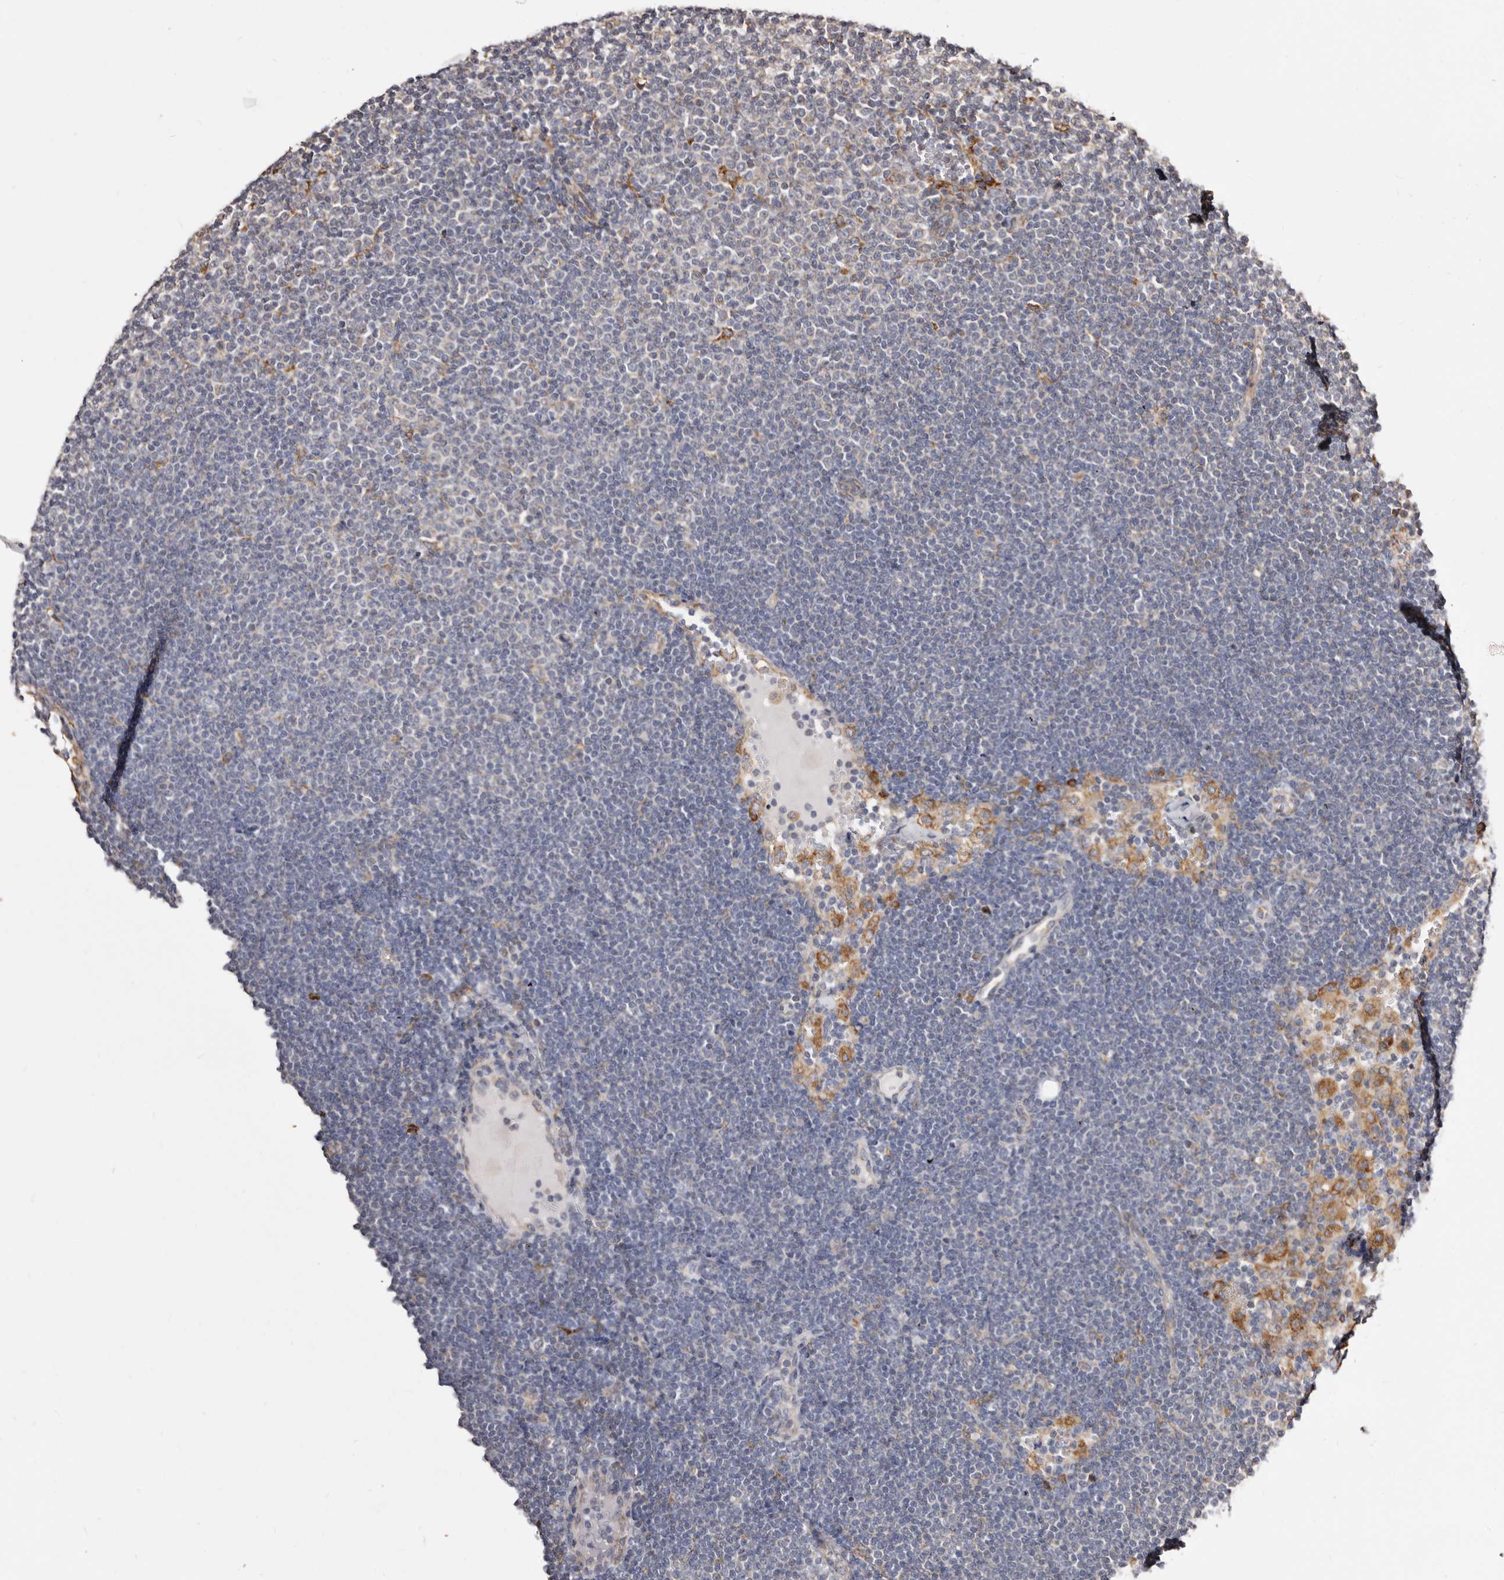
{"staining": {"intensity": "negative", "quantity": "none", "location": "none"}, "tissue": "lymphoma", "cell_type": "Tumor cells", "image_type": "cancer", "snomed": [{"axis": "morphology", "description": "Malignant lymphoma, non-Hodgkin's type, Low grade"}, {"axis": "topography", "description": "Lymph node"}], "caption": "This is a histopathology image of immunohistochemistry staining of low-grade malignant lymphoma, non-Hodgkin's type, which shows no positivity in tumor cells.", "gene": "ACBD6", "patient": {"sex": "female", "age": 53}}